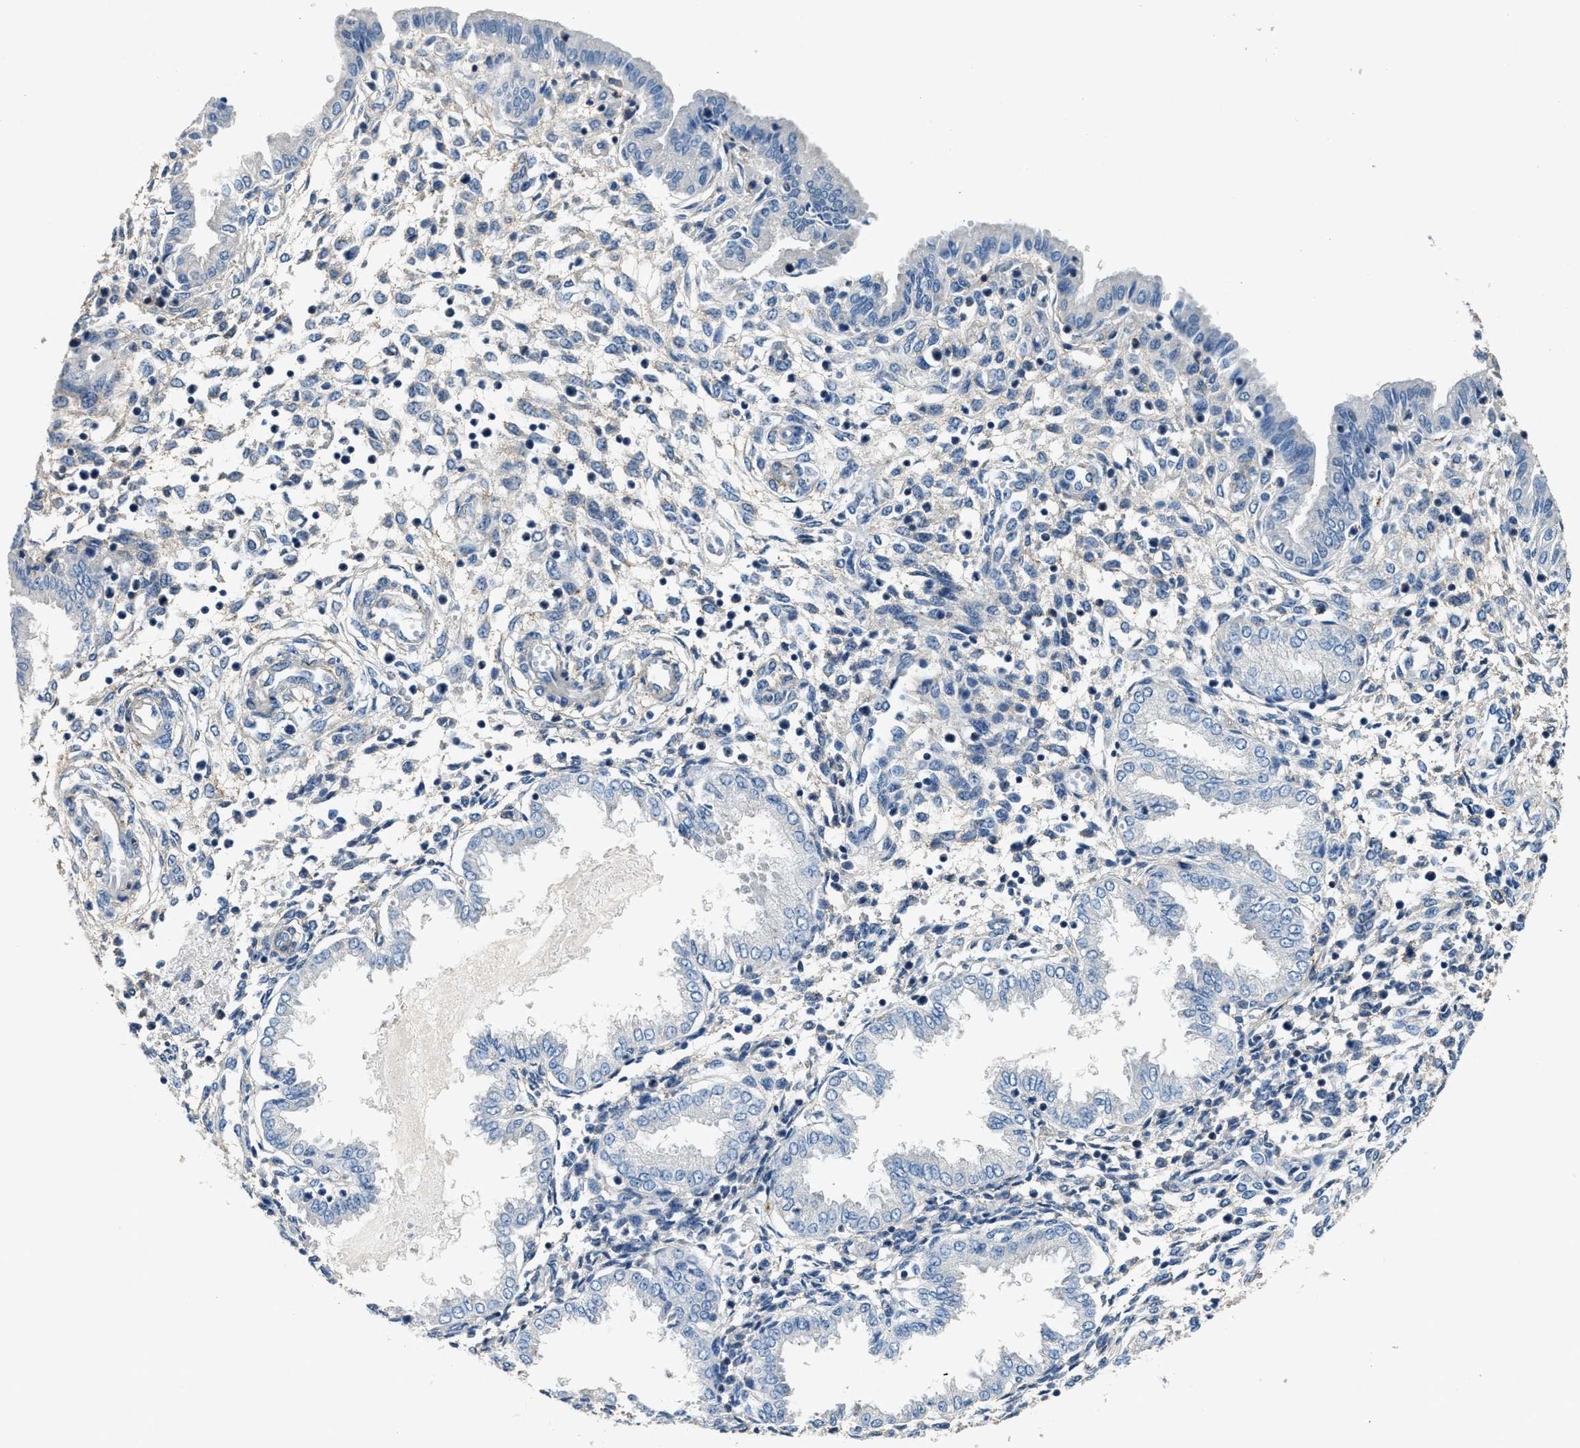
{"staining": {"intensity": "moderate", "quantity": "<25%", "location": "cytoplasmic/membranous"}, "tissue": "endometrium", "cell_type": "Cells in endometrial stroma", "image_type": "normal", "snomed": [{"axis": "morphology", "description": "Normal tissue, NOS"}, {"axis": "topography", "description": "Endometrium"}], "caption": "High-magnification brightfield microscopy of normal endometrium stained with DAB (brown) and counterstained with hematoxylin (blue). cells in endometrial stroma exhibit moderate cytoplasmic/membranous staining is present in about<25% of cells.", "gene": "MYO1G", "patient": {"sex": "female", "age": 33}}